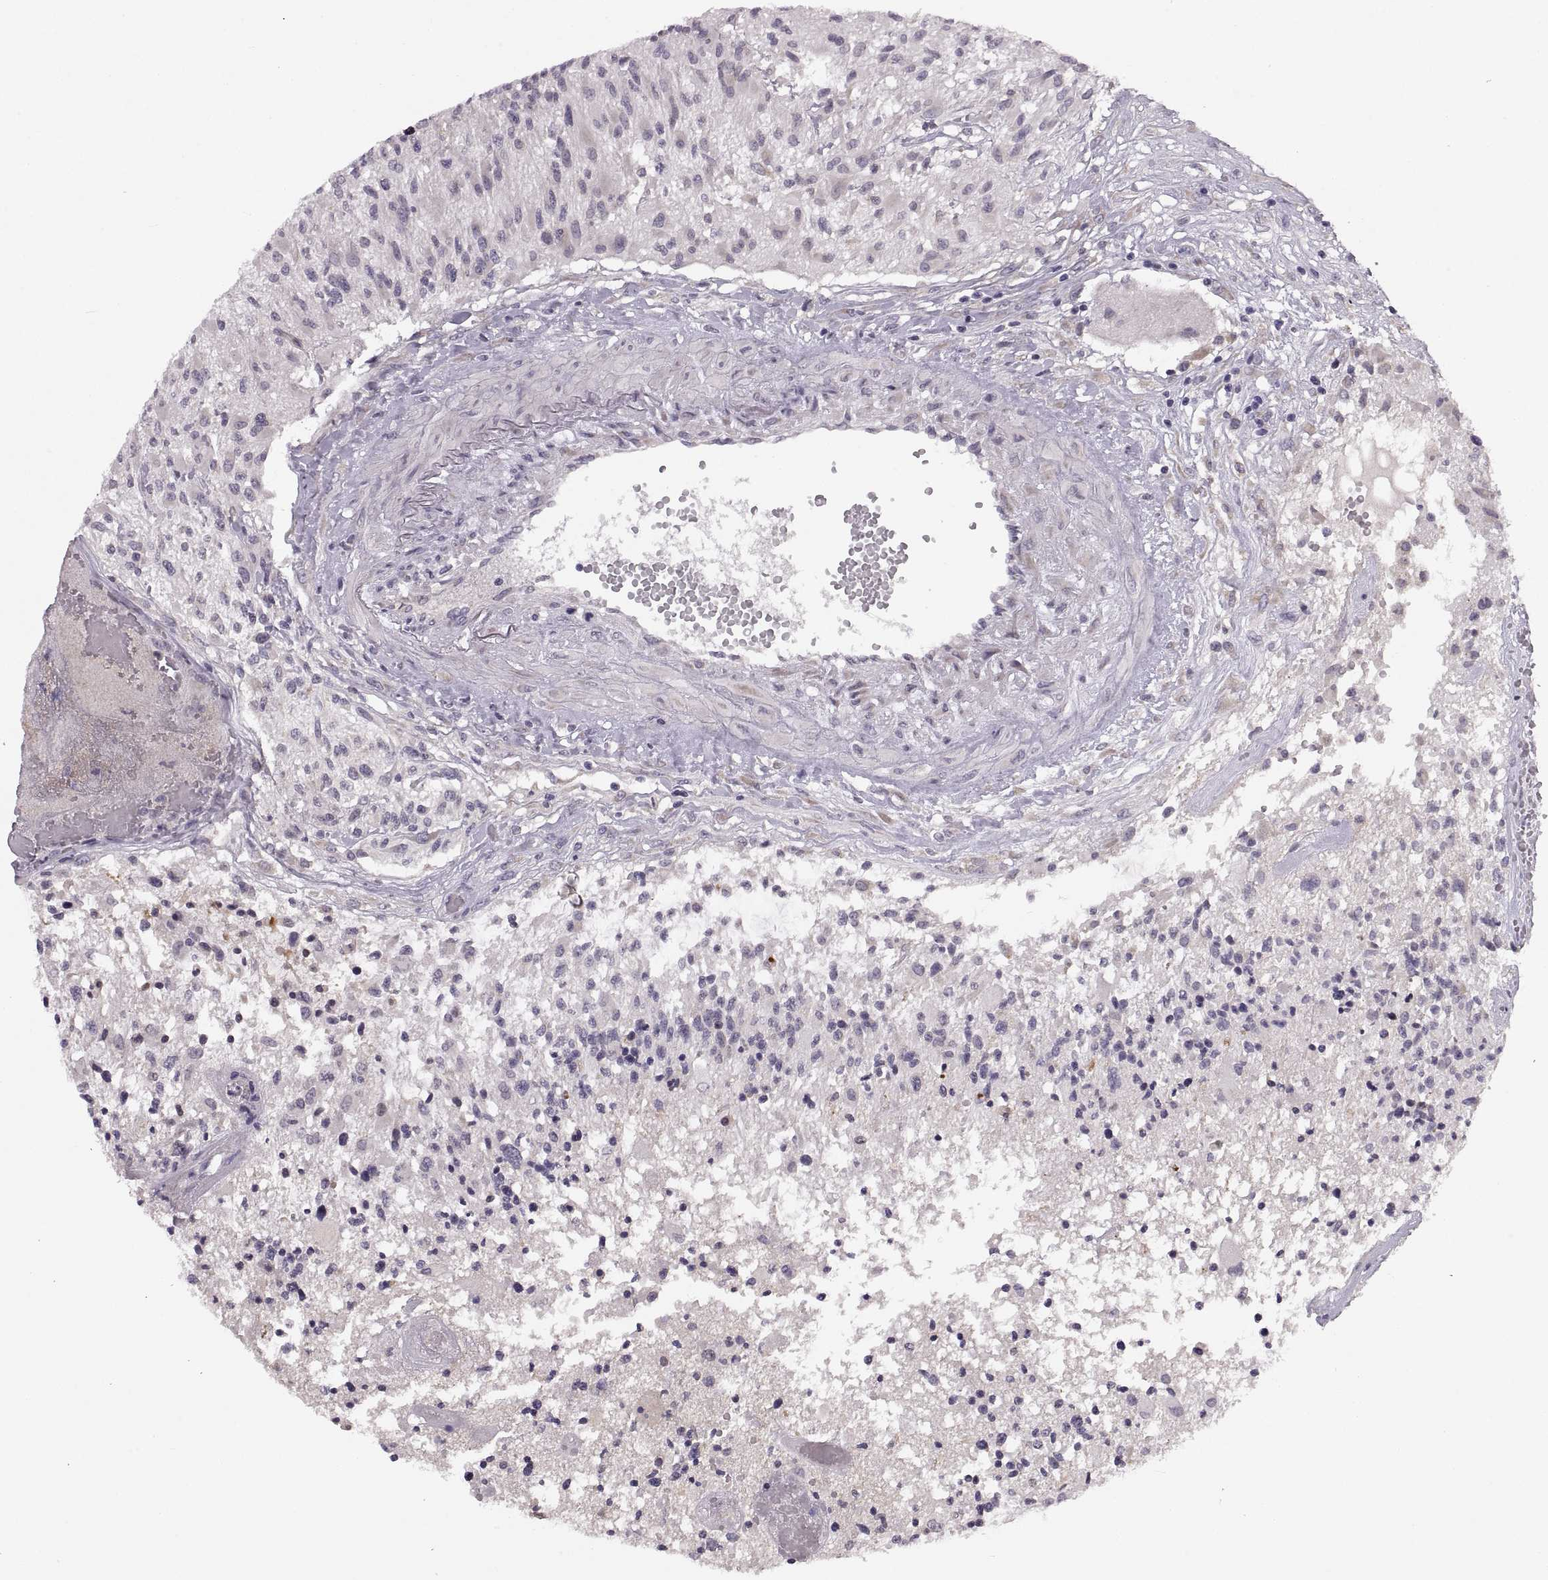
{"staining": {"intensity": "negative", "quantity": "none", "location": "none"}, "tissue": "glioma", "cell_type": "Tumor cells", "image_type": "cancer", "snomed": [{"axis": "morphology", "description": "Glioma, malignant, High grade"}, {"axis": "topography", "description": "Brain"}], "caption": "Immunohistochemistry micrograph of neoplastic tissue: human malignant glioma (high-grade) stained with DAB reveals no significant protein positivity in tumor cells.", "gene": "ADH6", "patient": {"sex": "female", "age": 63}}